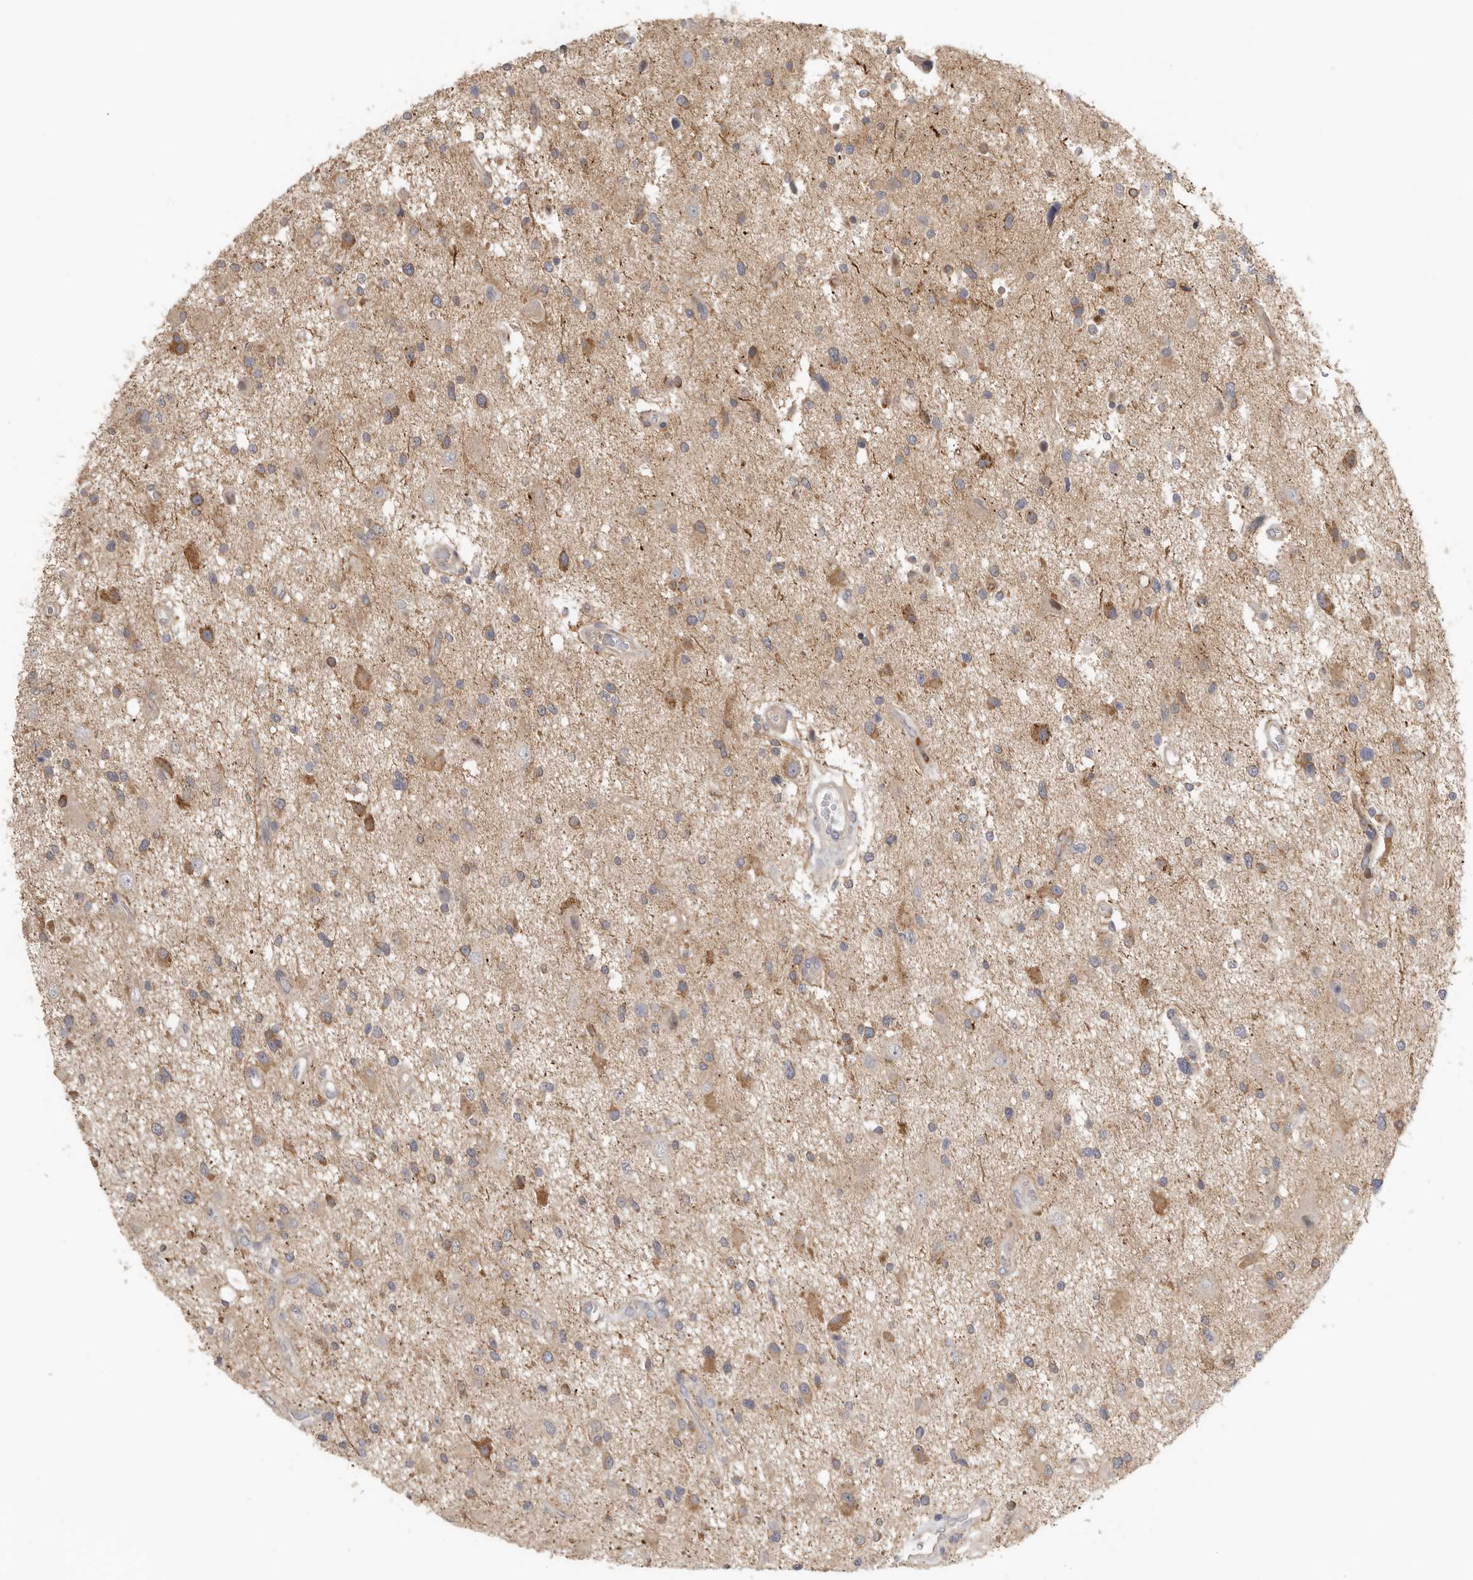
{"staining": {"intensity": "weak", "quantity": "25%-75%", "location": "cytoplasmic/membranous"}, "tissue": "glioma", "cell_type": "Tumor cells", "image_type": "cancer", "snomed": [{"axis": "morphology", "description": "Glioma, malignant, High grade"}, {"axis": "topography", "description": "Brain"}], "caption": "This is a histology image of IHC staining of malignant glioma (high-grade), which shows weak expression in the cytoplasmic/membranous of tumor cells.", "gene": "MSRB2", "patient": {"sex": "male", "age": 33}}